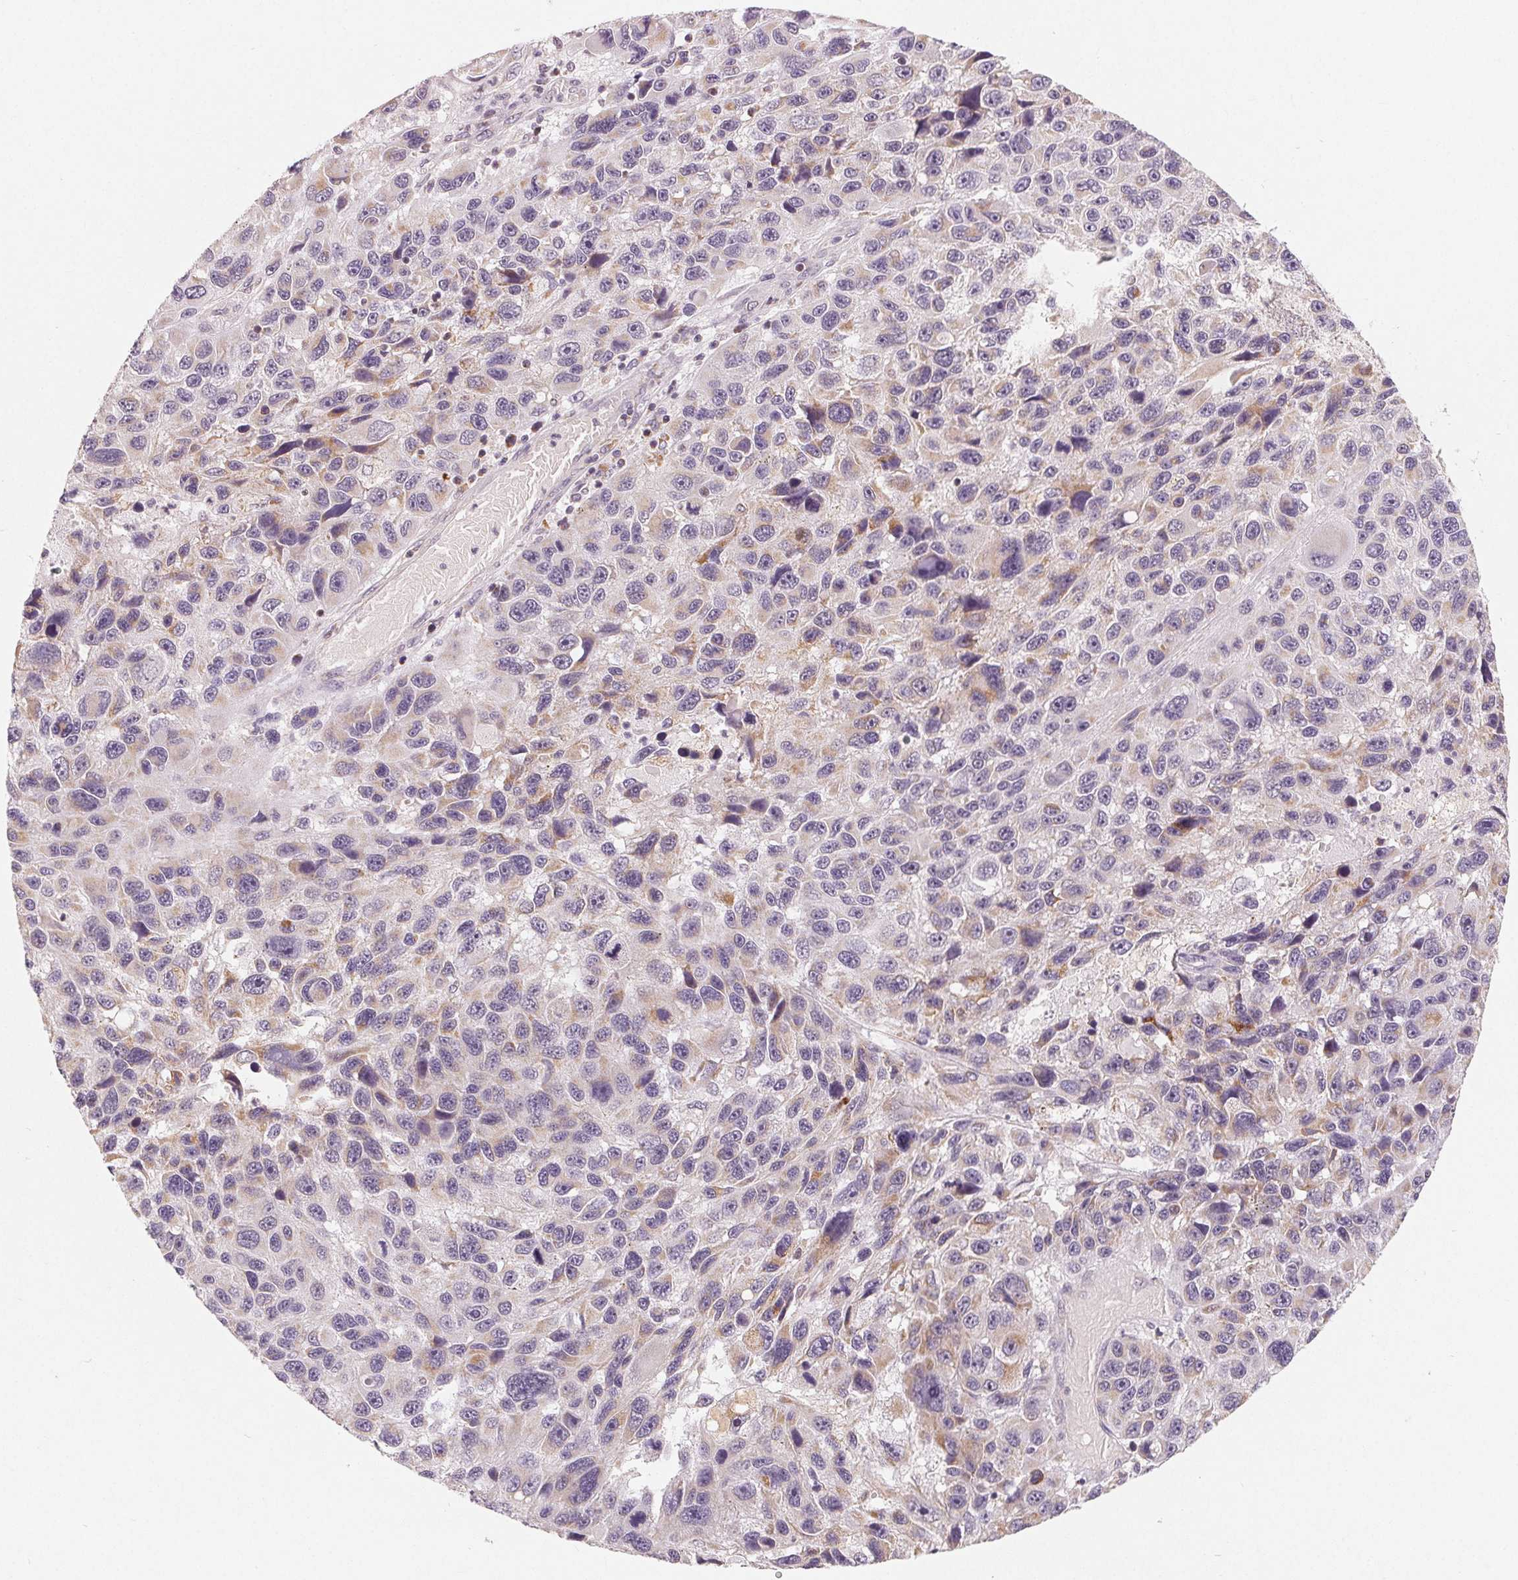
{"staining": {"intensity": "weak", "quantity": "<25%", "location": "cytoplasmic/membranous"}, "tissue": "melanoma", "cell_type": "Tumor cells", "image_type": "cancer", "snomed": [{"axis": "morphology", "description": "Malignant melanoma, NOS"}, {"axis": "topography", "description": "Skin"}], "caption": "There is no significant expression in tumor cells of malignant melanoma.", "gene": "GHITM", "patient": {"sex": "male", "age": 53}}